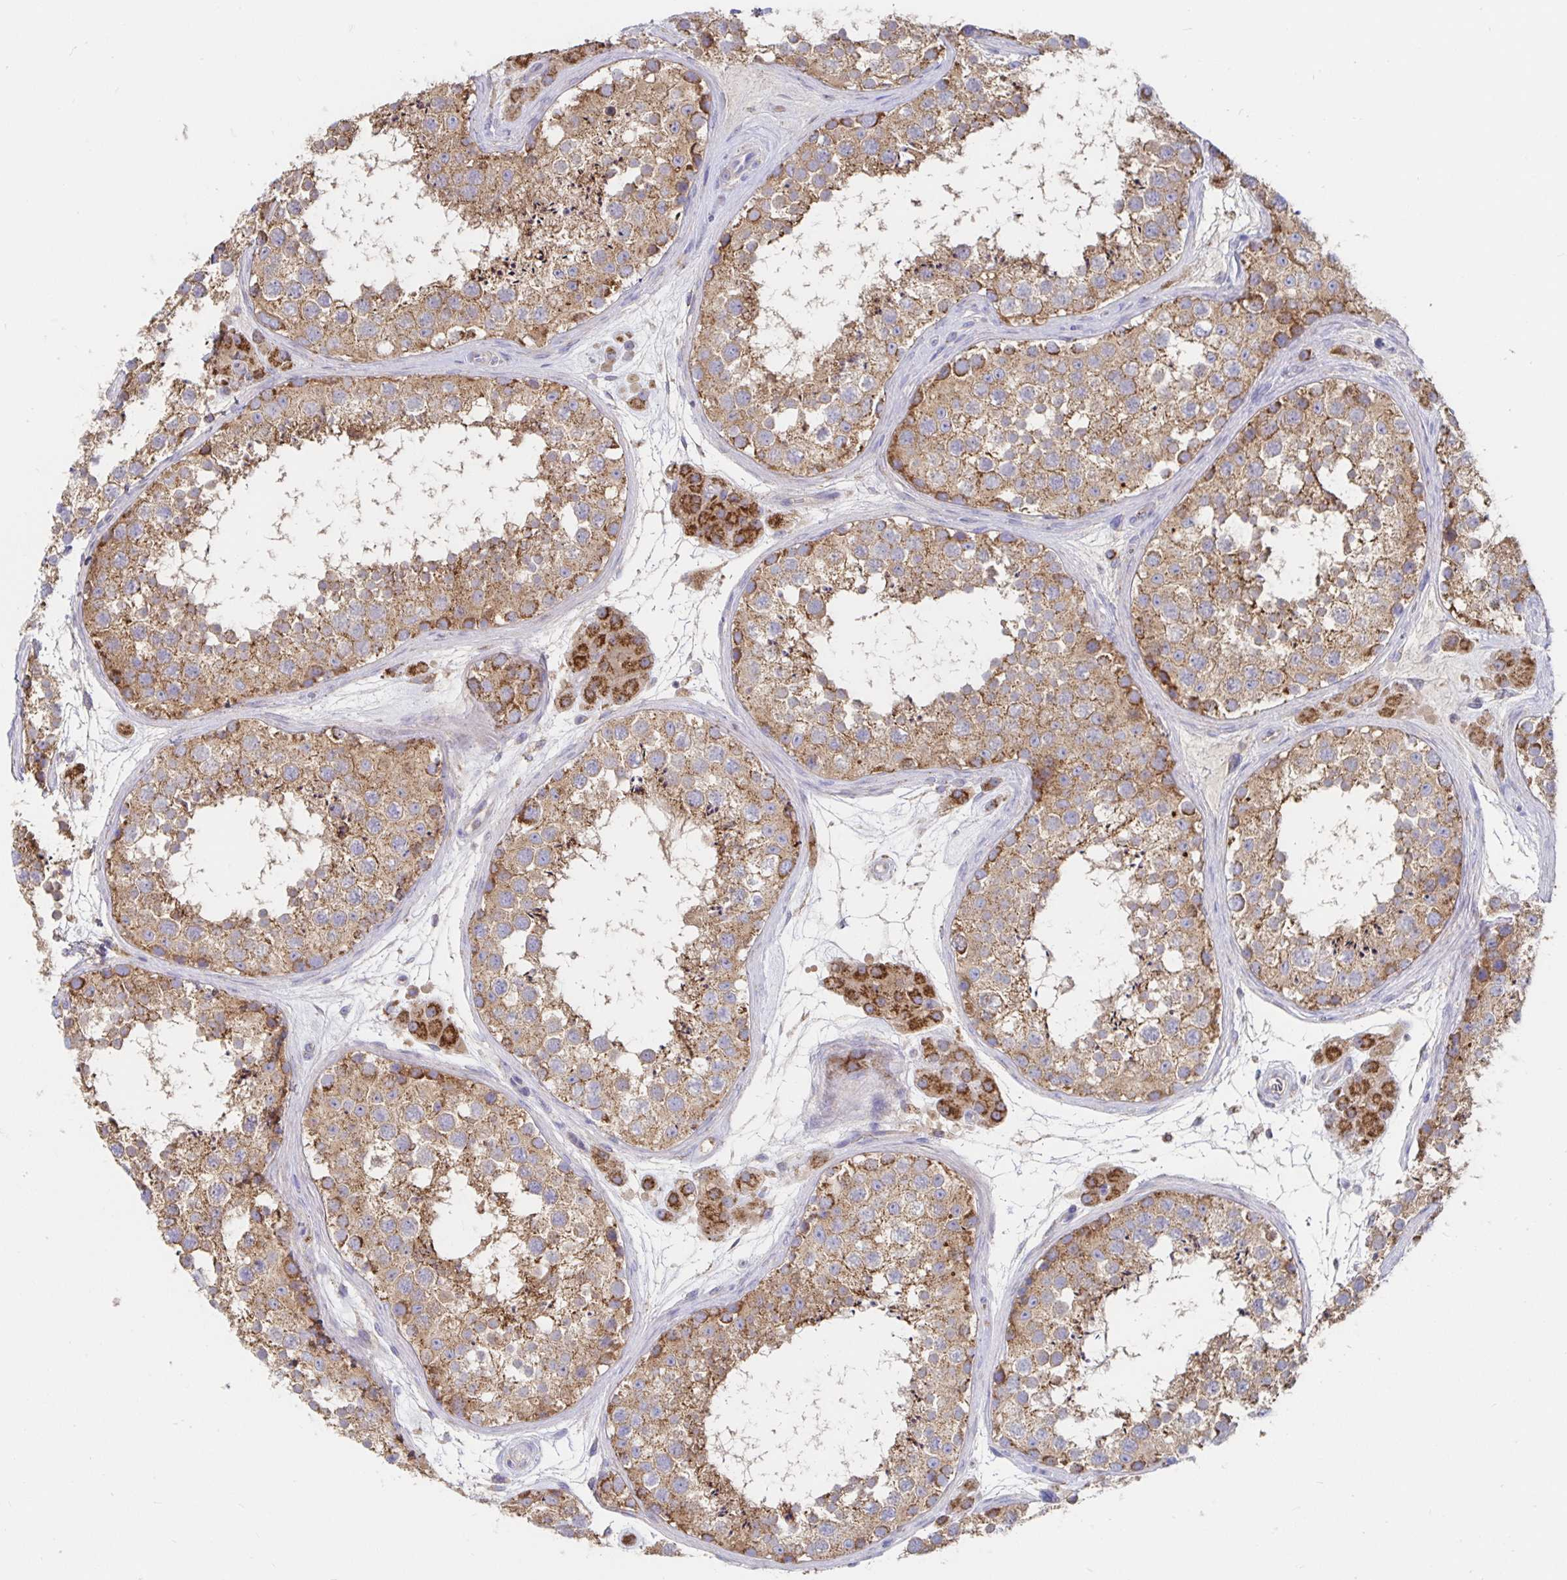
{"staining": {"intensity": "moderate", "quantity": ">75%", "location": "cytoplasmic/membranous"}, "tissue": "testis", "cell_type": "Cells in seminiferous ducts", "image_type": "normal", "snomed": [{"axis": "morphology", "description": "Normal tissue, NOS"}, {"axis": "topography", "description": "Testis"}], "caption": "Normal testis exhibits moderate cytoplasmic/membranous expression in approximately >75% of cells in seminiferous ducts, visualized by immunohistochemistry. The staining was performed using DAB (3,3'-diaminobenzidine) to visualize the protein expression in brown, while the nuclei were stained in blue with hematoxylin (Magnification: 20x).", "gene": "PRDX3", "patient": {"sex": "male", "age": 41}}